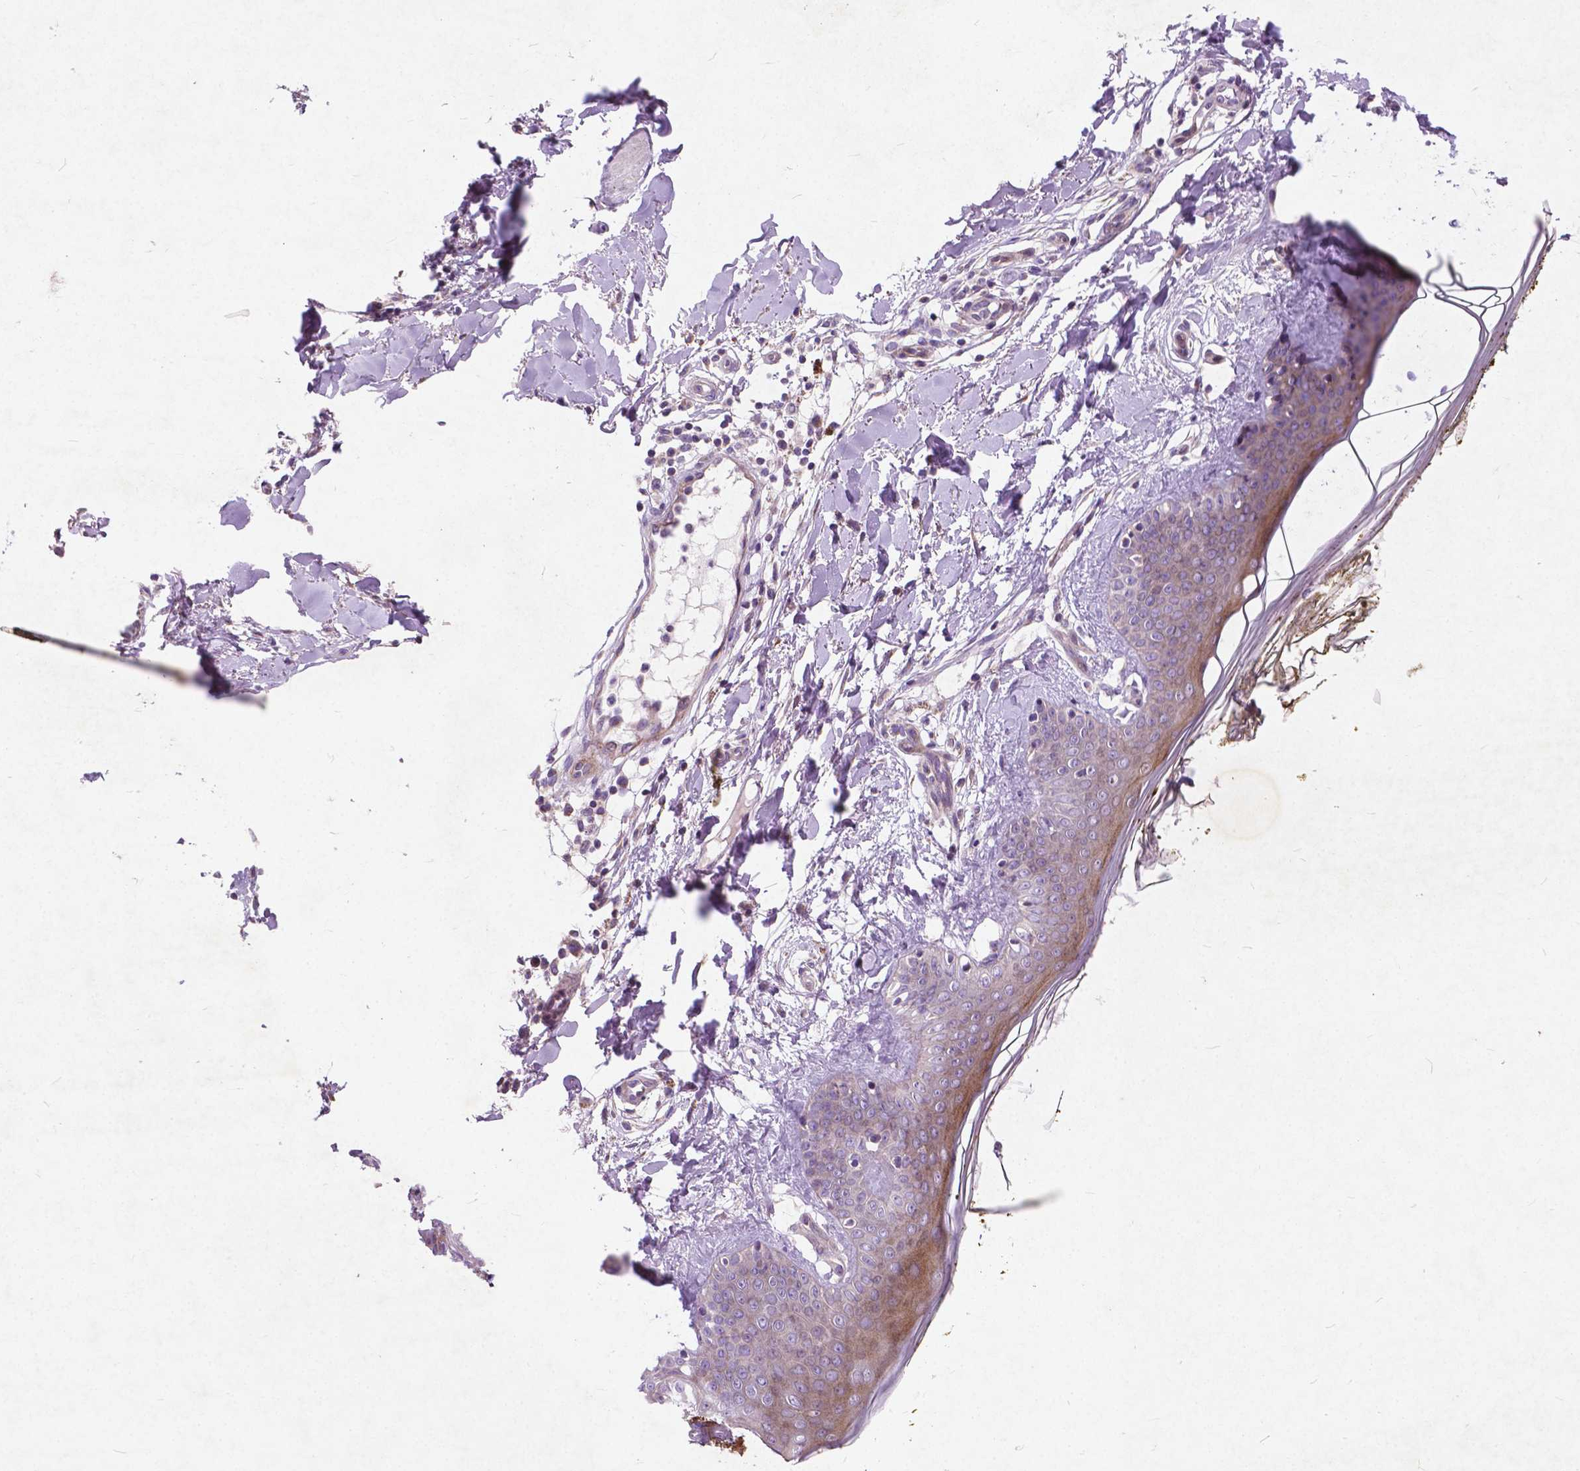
{"staining": {"intensity": "negative", "quantity": "none", "location": "none"}, "tissue": "skin", "cell_type": "Fibroblasts", "image_type": "normal", "snomed": [{"axis": "morphology", "description": "Normal tissue, NOS"}, {"axis": "topography", "description": "Skin"}], "caption": "The histopathology image displays no staining of fibroblasts in benign skin. (DAB IHC with hematoxylin counter stain).", "gene": "ATG4D", "patient": {"sex": "female", "age": 34}}